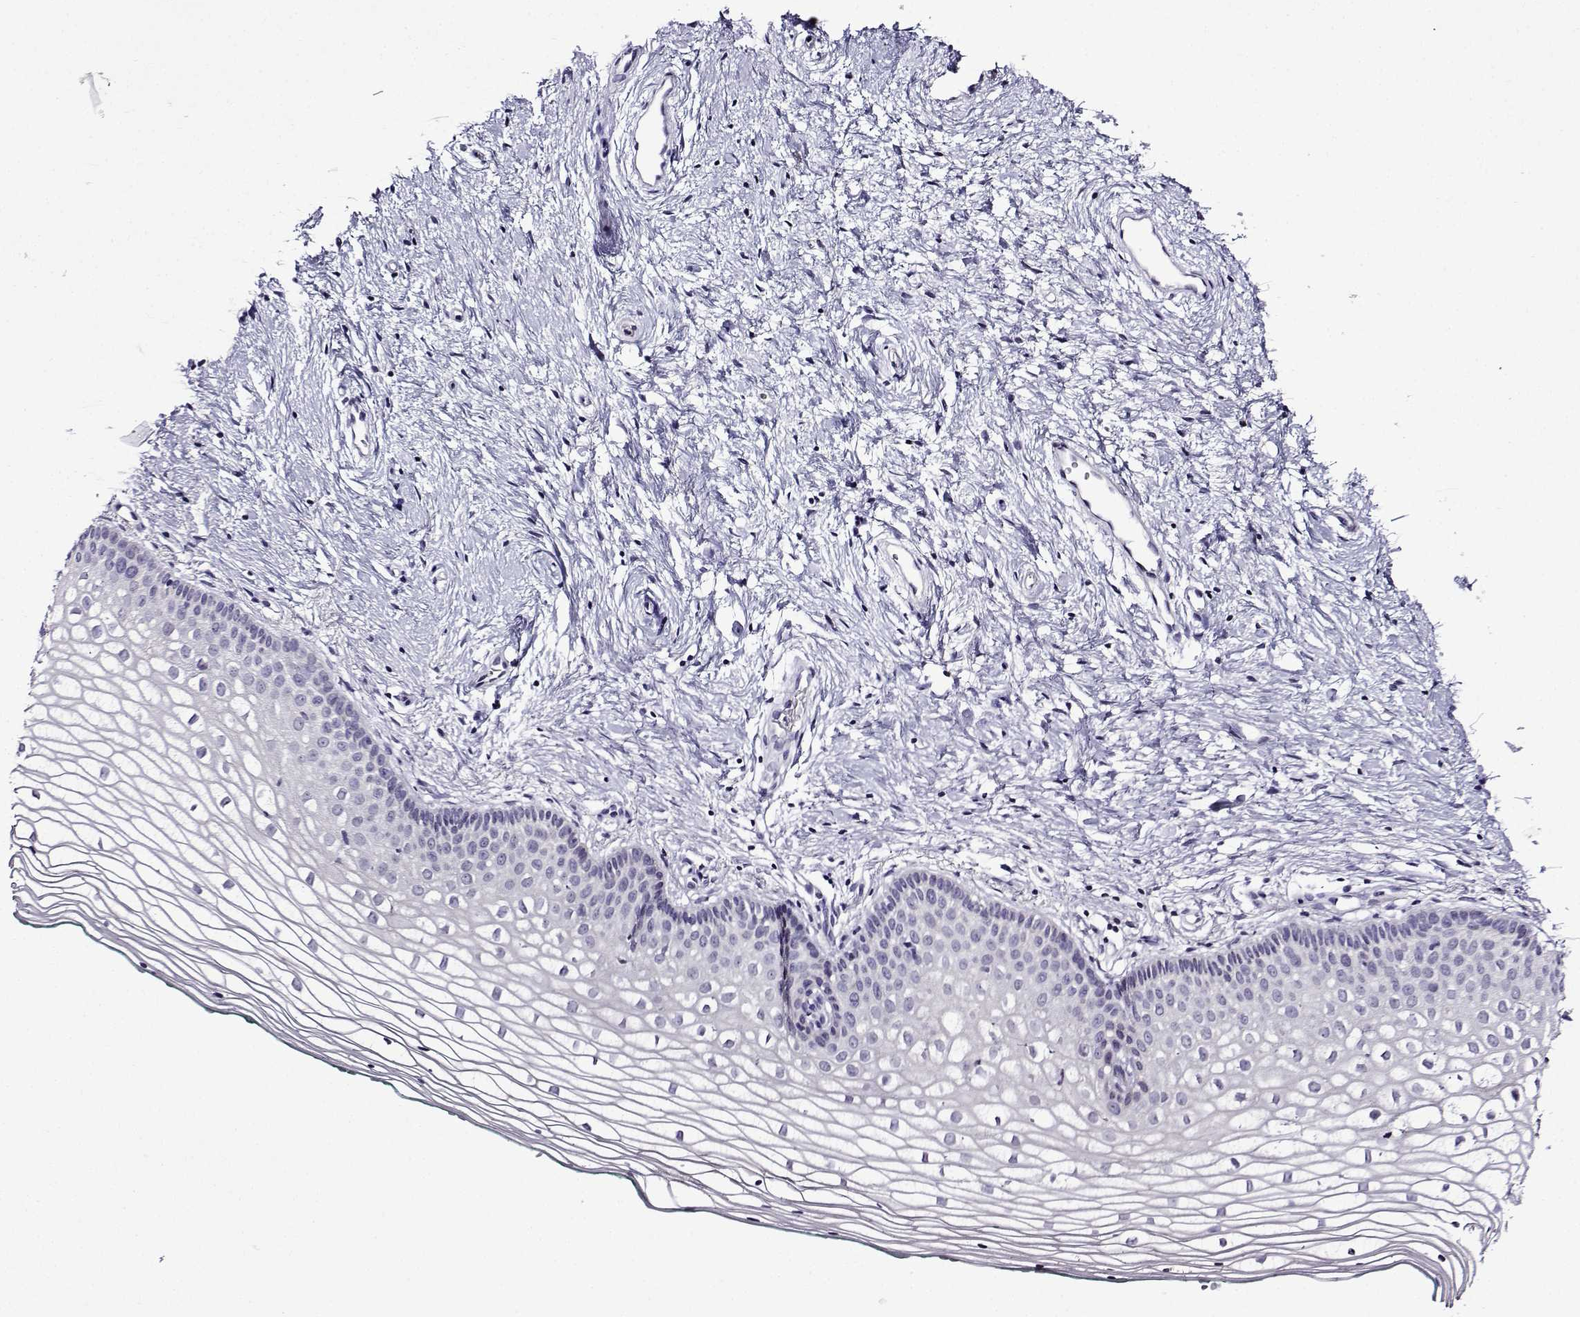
{"staining": {"intensity": "negative", "quantity": "none", "location": "none"}, "tissue": "vagina", "cell_type": "Squamous epithelial cells", "image_type": "normal", "snomed": [{"axis": "morphology", "description": "Normal tissue, NOS"}, {"axis": "topography", "description": "Vagina"}], "caption": "High power microscopy photomicrograph of an immunohistochemistry photomicrograph of unremarkable vagina, revealing no significant expression in squamous epithelial cells. The staining was performed using DAB to visualize the protein expression in brown, while the nuclei were stained in blue with hematoxylin (Magnification: 20x).", "gene": "TMEM266", "patient": {"sex": "female", "age": 36}}